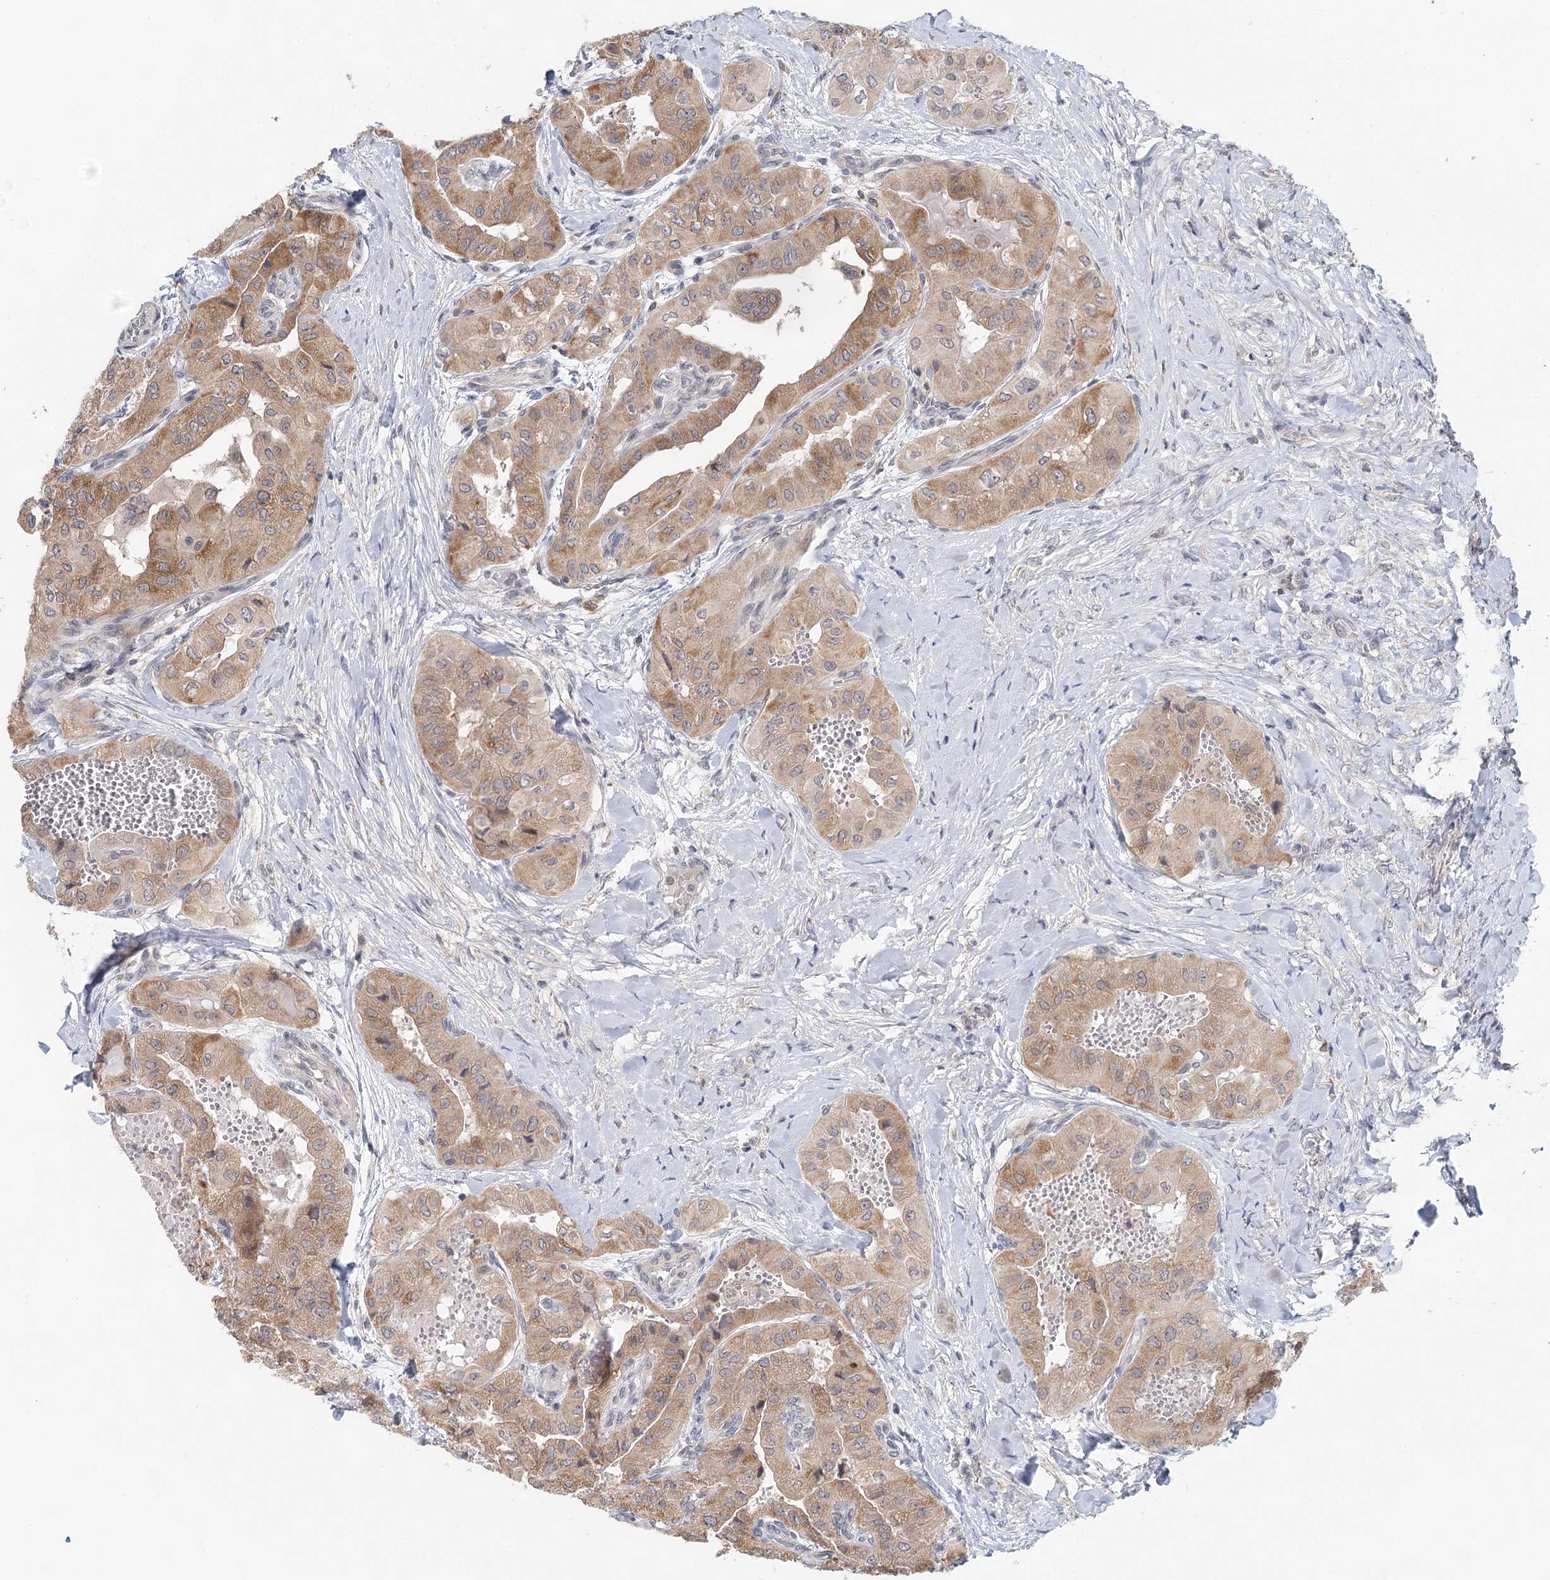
{"staining": {"intensity": "moderate", "quantity": ">75%", "location": "cytoplasmic/membranous"}, "tissue": "thyroid cancer", "cell_type": "Tumor cells", "image_type": "cancer", "snomed": [{"axis": "morphology", "description": "Papillary adenocarcinoma, NOS"}, {"axis": "topography", "description": "Thyroid gland"}], "caption": "Immunohistochemistry (IHC) histopathology image of human thyroid cancer (papillary adenocarcinoma) stained for a protein (brown), which shows medium levels of moderate cytoplasmic/membranous positivity in about >75% of tumor cells.", "gene": "BLTP1", "patient": {"sex": "female", "age": 59}}